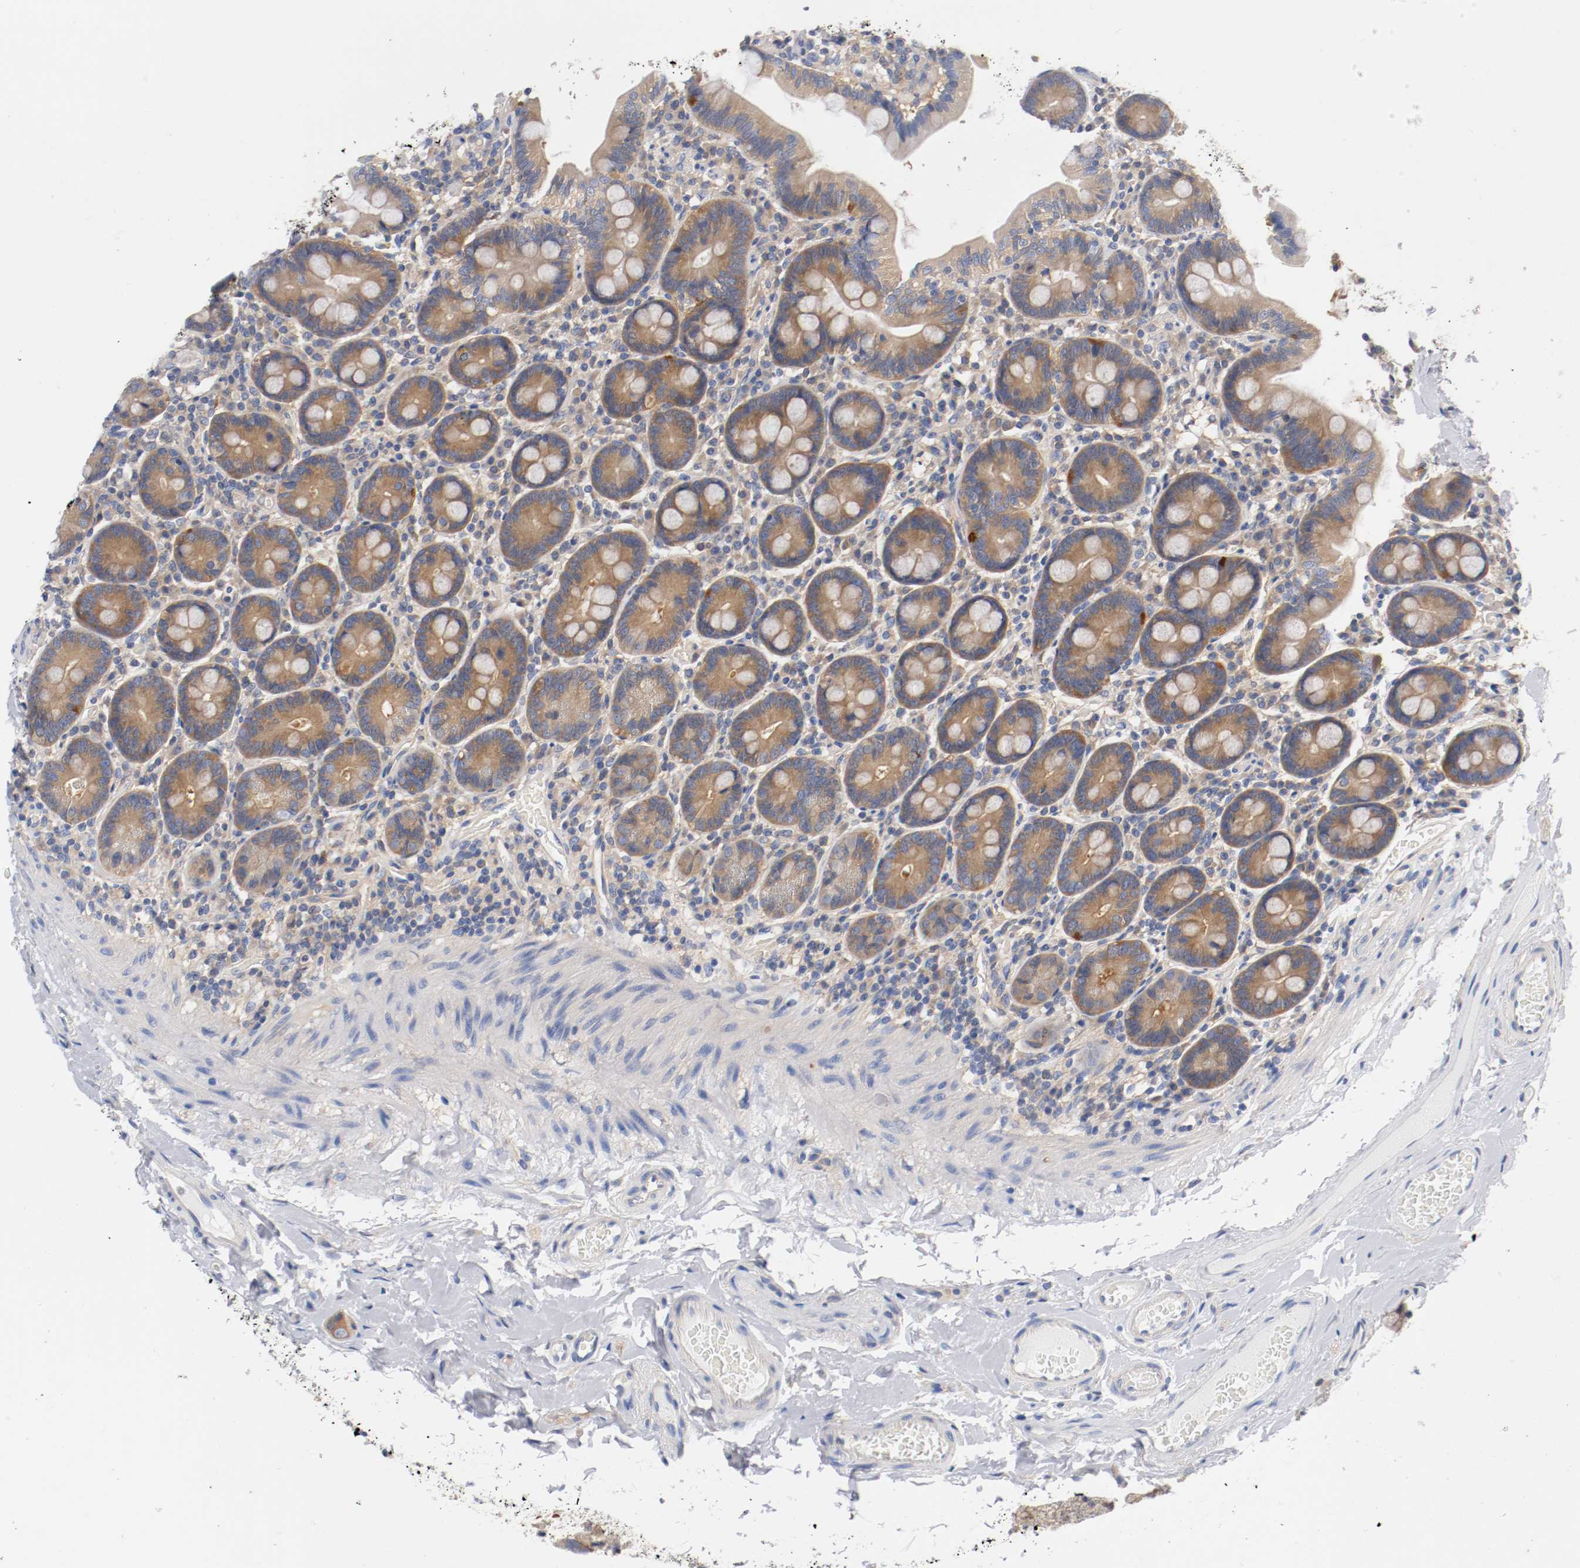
{"staining": {"intensity": "weak", "quantity": ">75%", "location": "cytoplasmic/membranous"}, "tissue": "duodenum", "cell_type": "Glandular cells", "image_type": "normal", "snomed": [{"axis": "morphology", "description": "Normal tissue, NOS"}, {"axis": "topography", "description": "Duodenum"}], "caption": "This photomicrograph demonstrates benign duodenum stained with immunohistochemistry (IHC) to label a protein in brown. The cytoplasmic/membranous of glandular cells show weak positivity for the protein. Nuclei are counter-stained blue.", "gene": "HGS", "patient": {"sex": "male", "age": 66}}